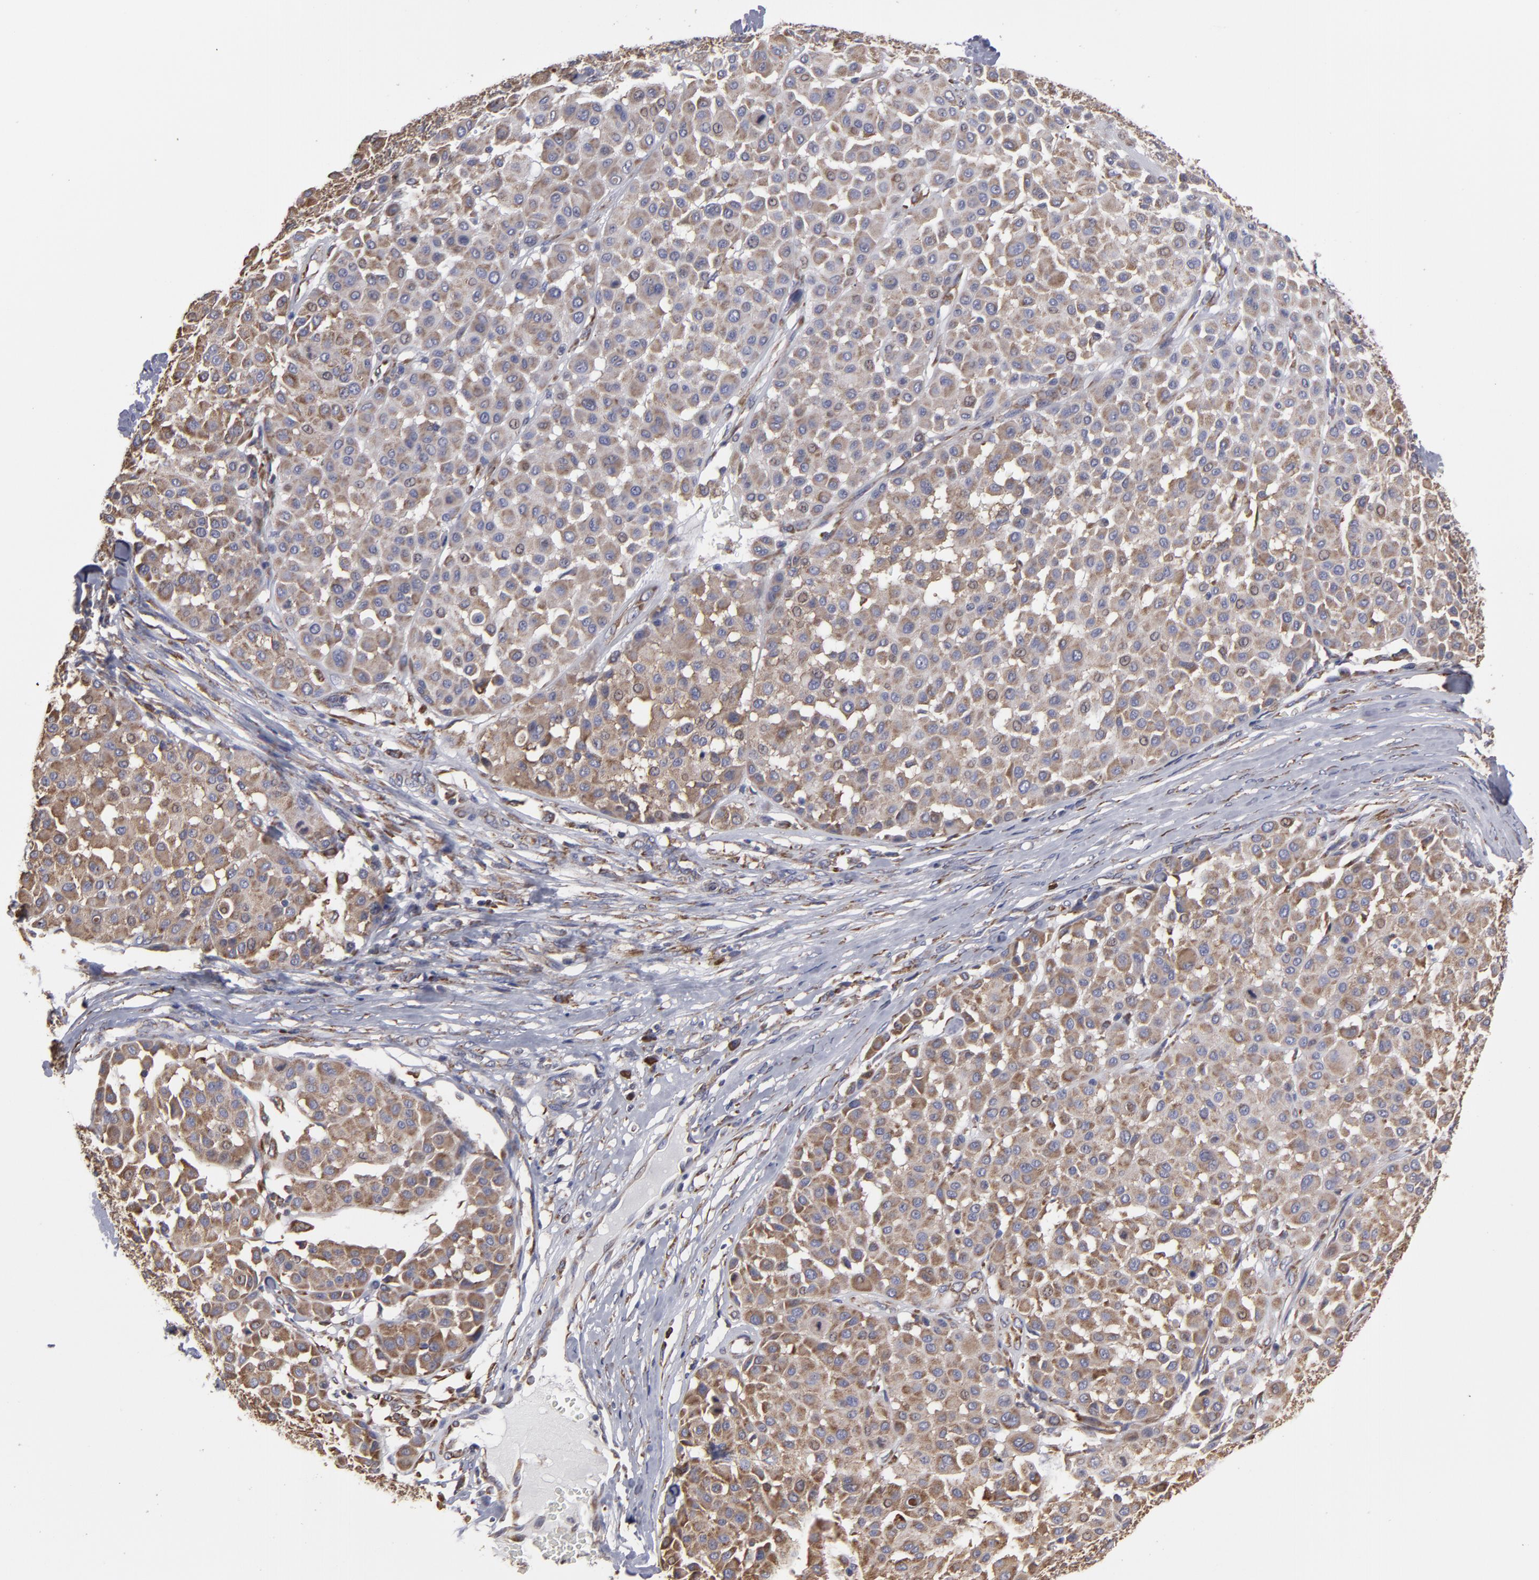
{"staining": {"intensity": "moderate", "quantity": ">75%", "location": "cytoplasmic/membranous"}, "tissue": "melanoma", "cell_type": "Tumor cells", "image_type": "cancer", "snomed": [{"axis": "morphology", "description": "Malignant melanoma, Metastatic site"}, {"axis": "topography", "description": "Soft tissue"}], "caption": "Brown immunohistochemical staining in malignant melanoma (metastatic site) reveals moderate cytoplasmic/membranous expression in approximately >75% of tumor cells.", "gene": "SND1", "patient": {"sex": "male", "age": 41}}